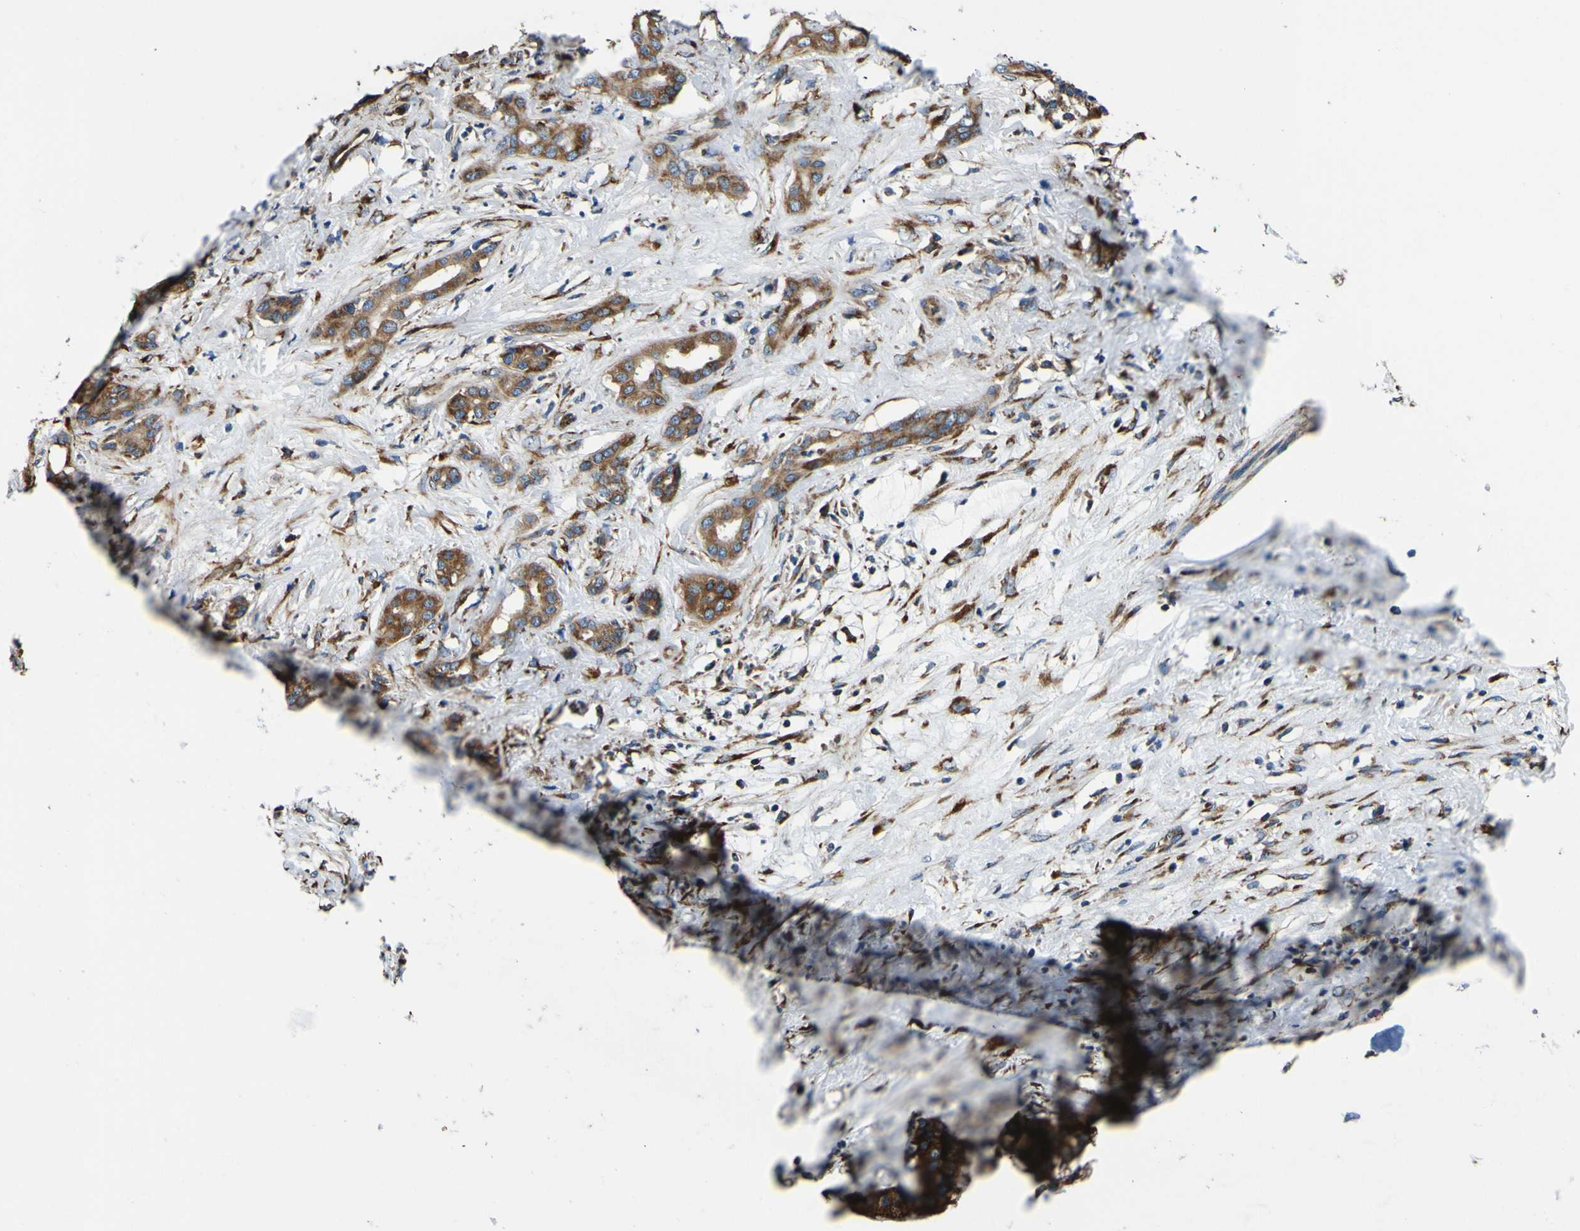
{"staining": {"intensity": "moderate", "quantity": ">75%", "location": "cytoplasmic/membranous"}, "tissue": "pancreatic cancer", "cell_type": "Tumor cells", "image_type": "cancer", "snomed": [{"axis": "morphology", "description": "Adenocarcinoma, NOS"}, {"axis": "topography", "description": "Pancreas"}], "caption": "Tumor cells exhibit medium levels of moderate cytoplasmic/membranous staining in approximately >75% of cells in pancreatic adenocarcinoma.", "gene": "INPP5A", "patient": {"sex": "male", "age": 41}}